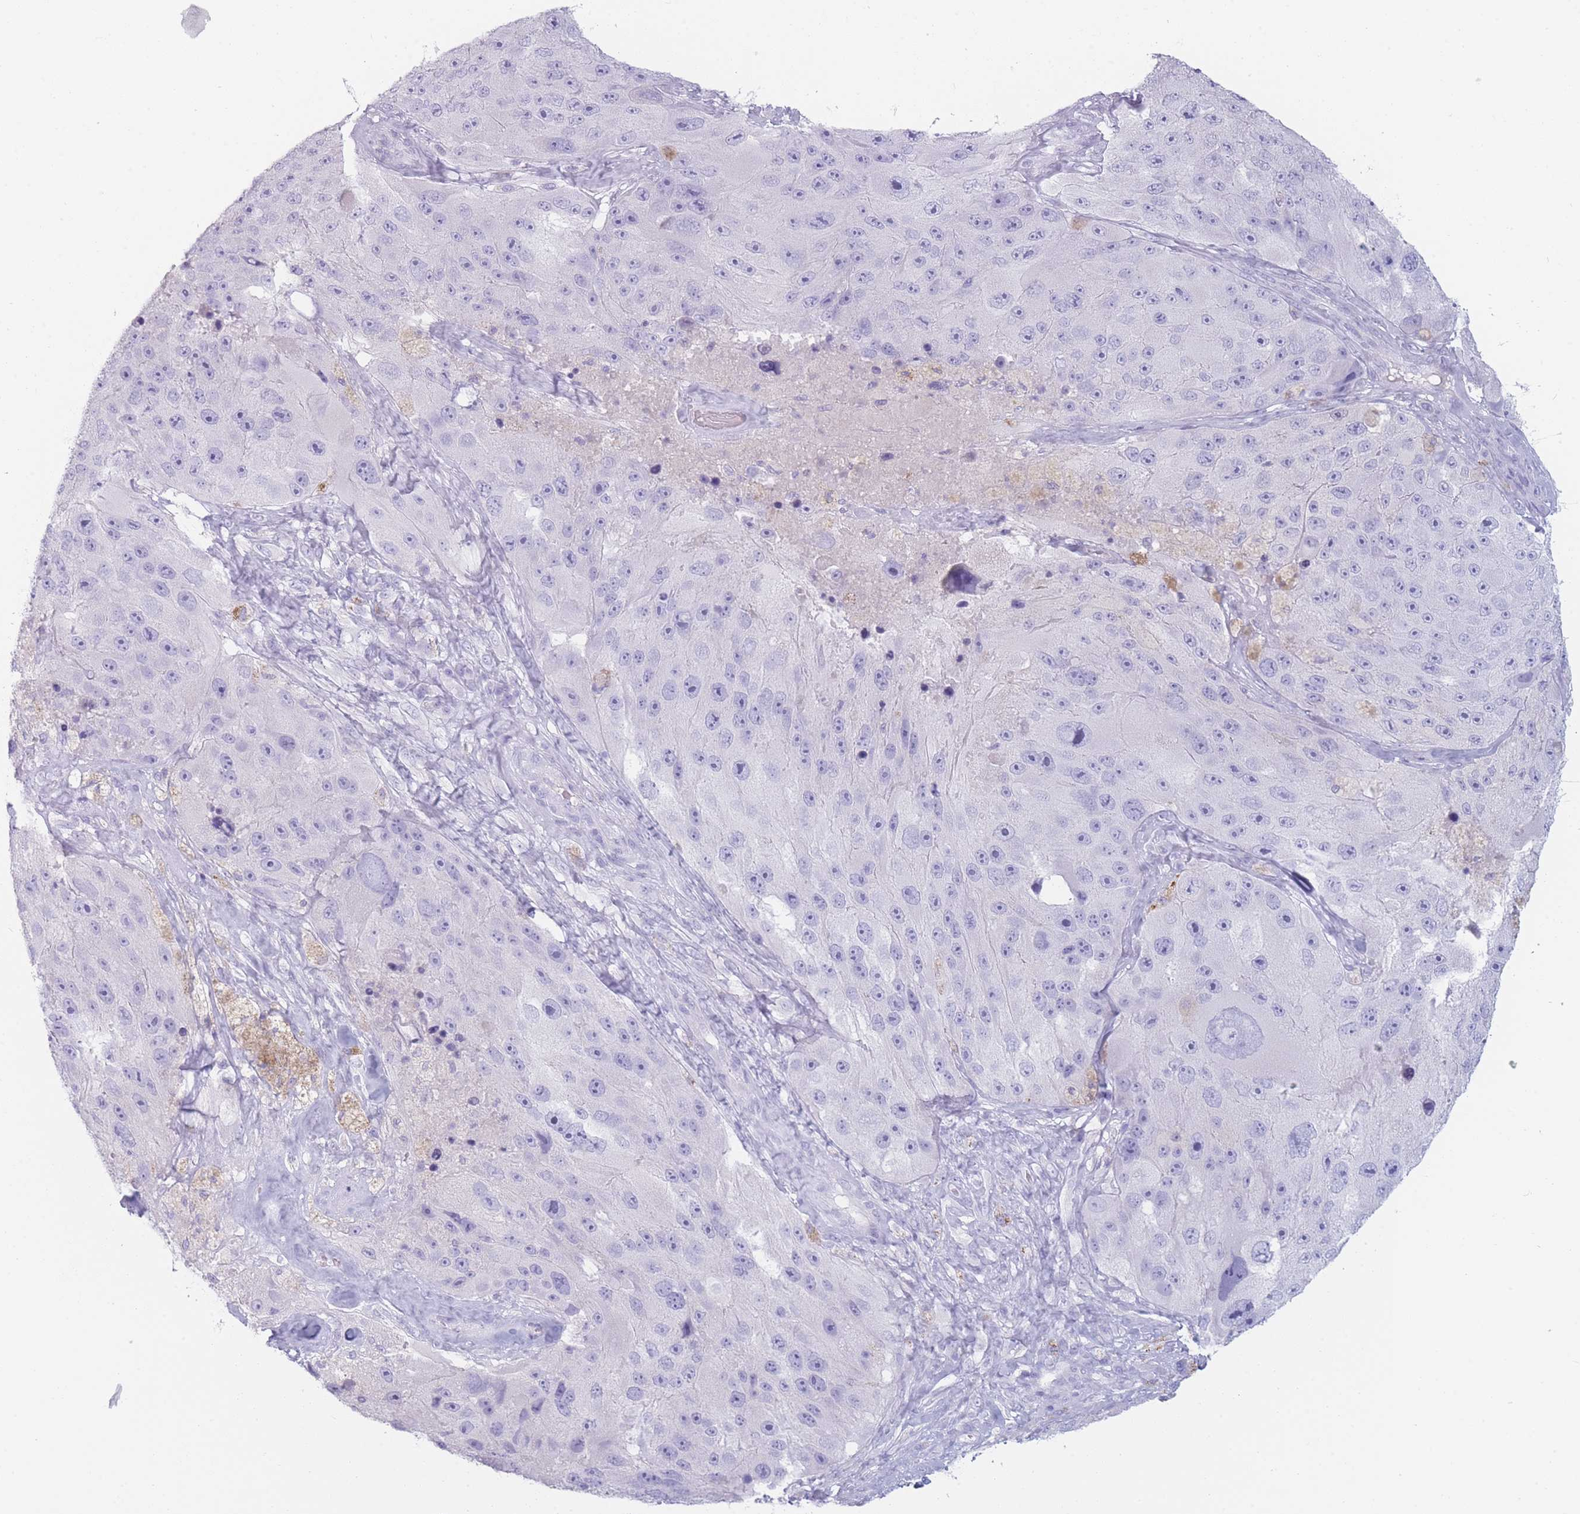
{"staining": {"intensity": "negative", "quantity": "none", "location": "none"}, "tissue": "melanoma", "cell_type": "Tumor cells", "image_type": "cancer", "snomed": [{"axis": "morphology", "description": "Malignant melanoma, Metastatic site"}, {"axis": "topography", "description": "Lymph node"}], "caption": "Melanoma was stained to show a protein in brown. There is no significant positivity in tumor cells.", "gene": "GPR12", "patient": {"sex": "male", "age": 62}}